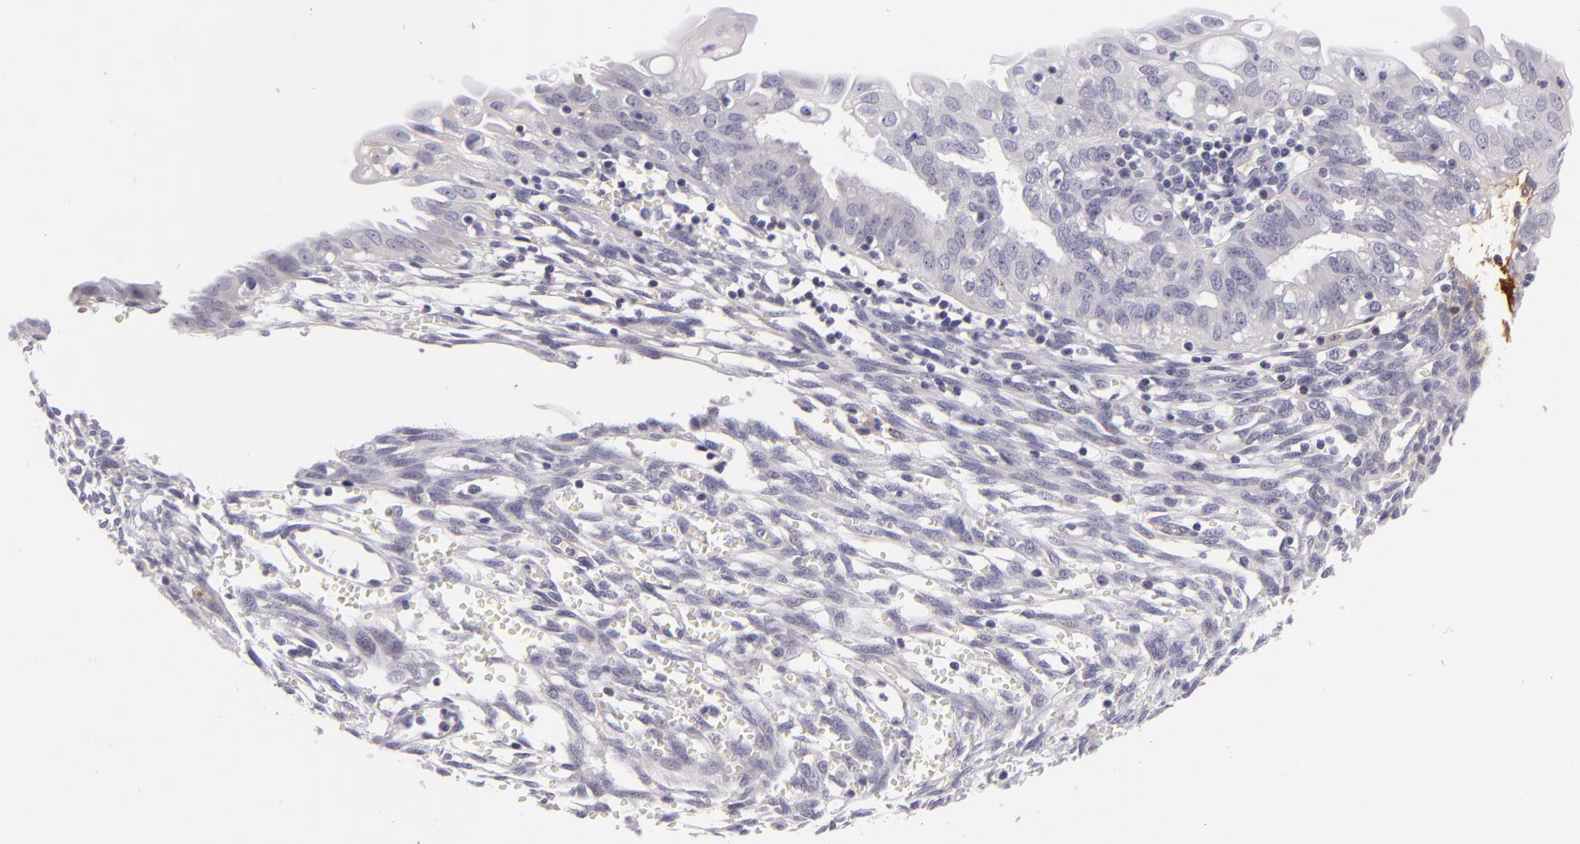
{"staining": {"intensity": "negative", "quantity": "none", "location": "none"}, "tissue": "endometrial cancer", "cell_type": "Tumor cells", "image_type": "cancer", "snomed": [{"axis": "morphology", "description": "Adenocarcinoma, NOS"}, {"axis": "topography", "description": "Endometrium"}], "caption": "IHC image of human adenocarcinoma (endometrial) stained for a protein (brown), which displays no staining in tumor cells.", "gene": "CTNNB1", "patient": {"sex": "female", "age": 51}}